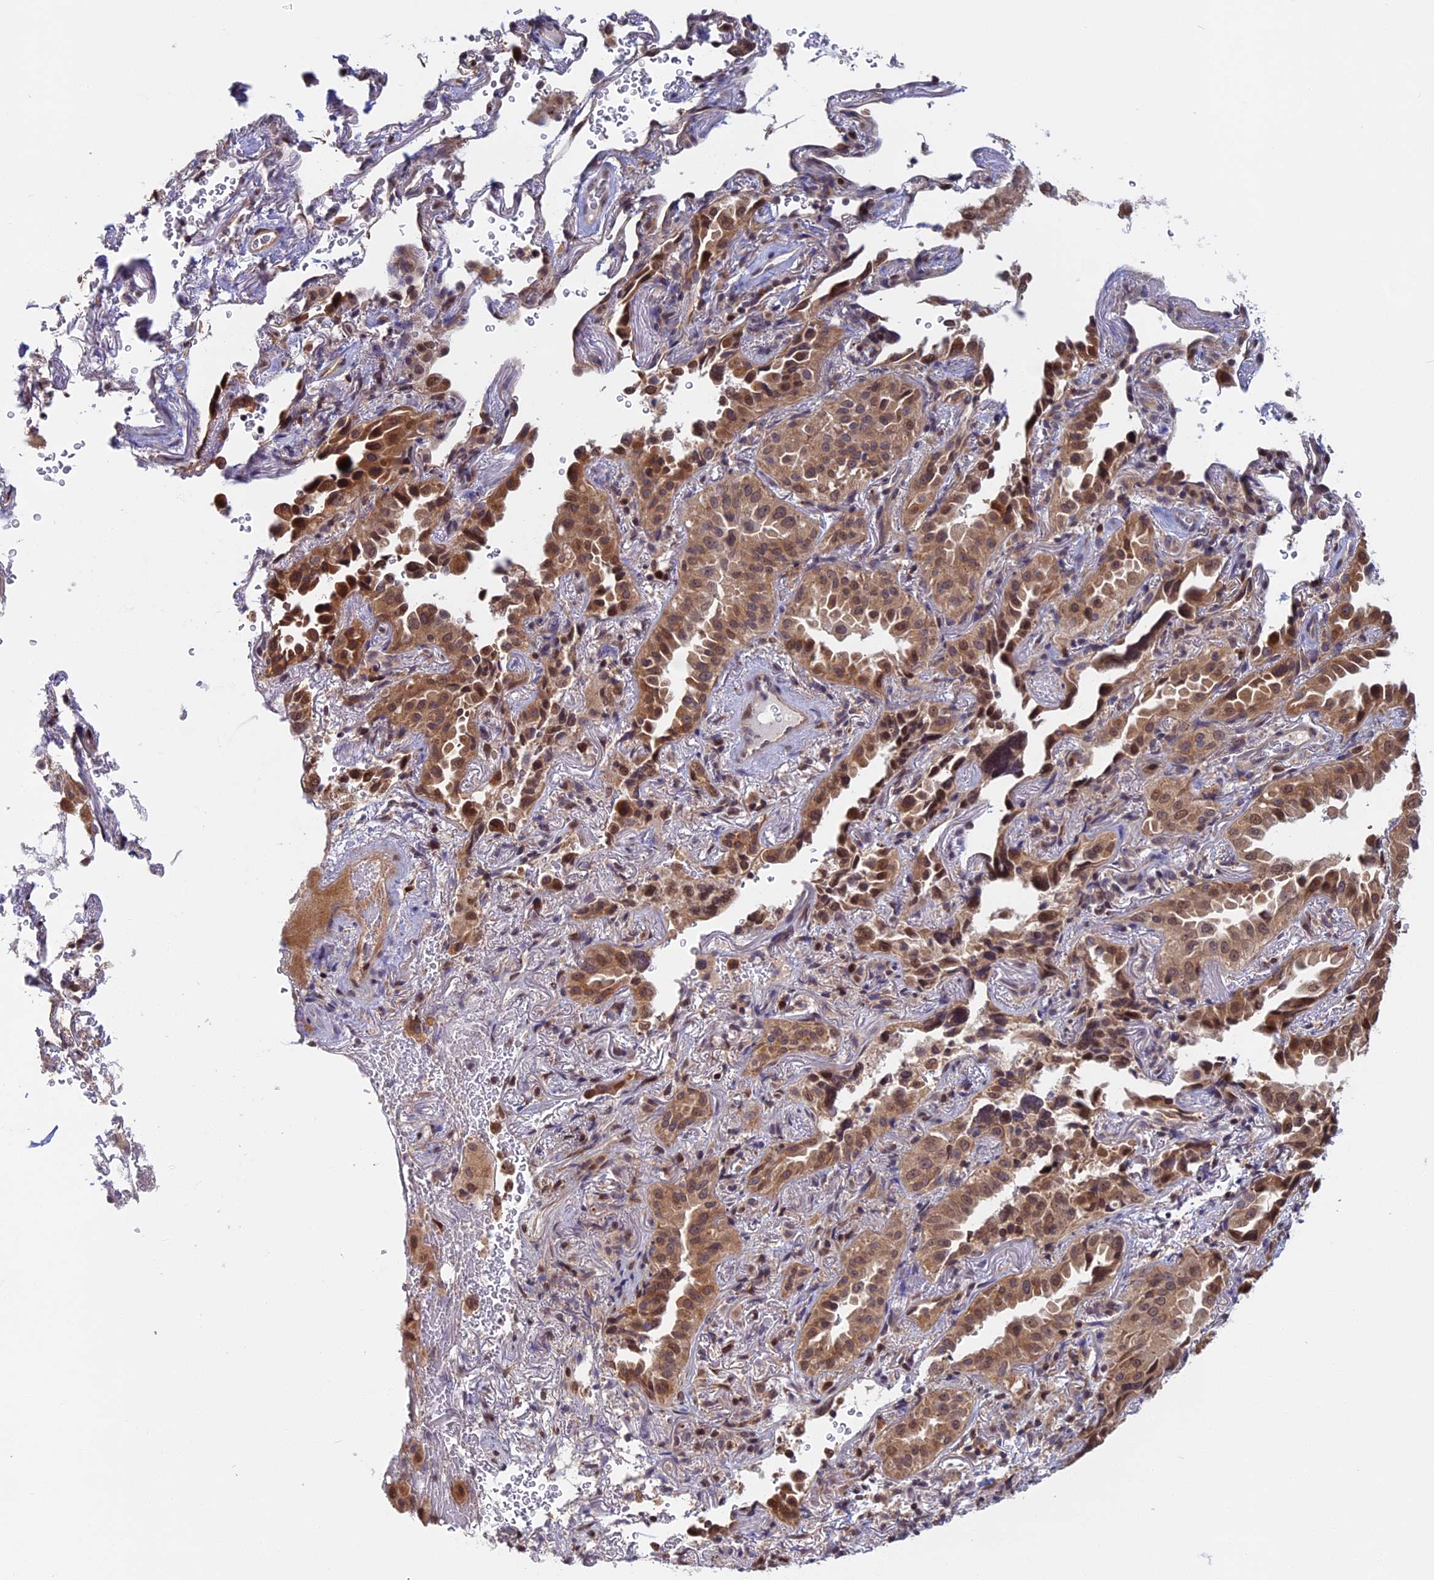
{"staining": {"intensity": "moderate", "quantity": ">75%", "location": "cytoplasmic/membranous,nuclear"}, "tissue": "lung cancer", "cell_type": "Tumor cells", "image_type": "cancer", "snomed": [{"axis": "morphology", "description": "Adenocarcinoma, NOS"}, {"axis": "topography", "description": "Lung"}], "caption": "This photomicrograph displays IHC staining of human lung adenocarcinoma, with medium moderate cytoplasmic/membranous and nuclear positivity in about >75% of tumor cells.", "gene": "CCDC113", "patient": {"sex": "female", "age": 69}}